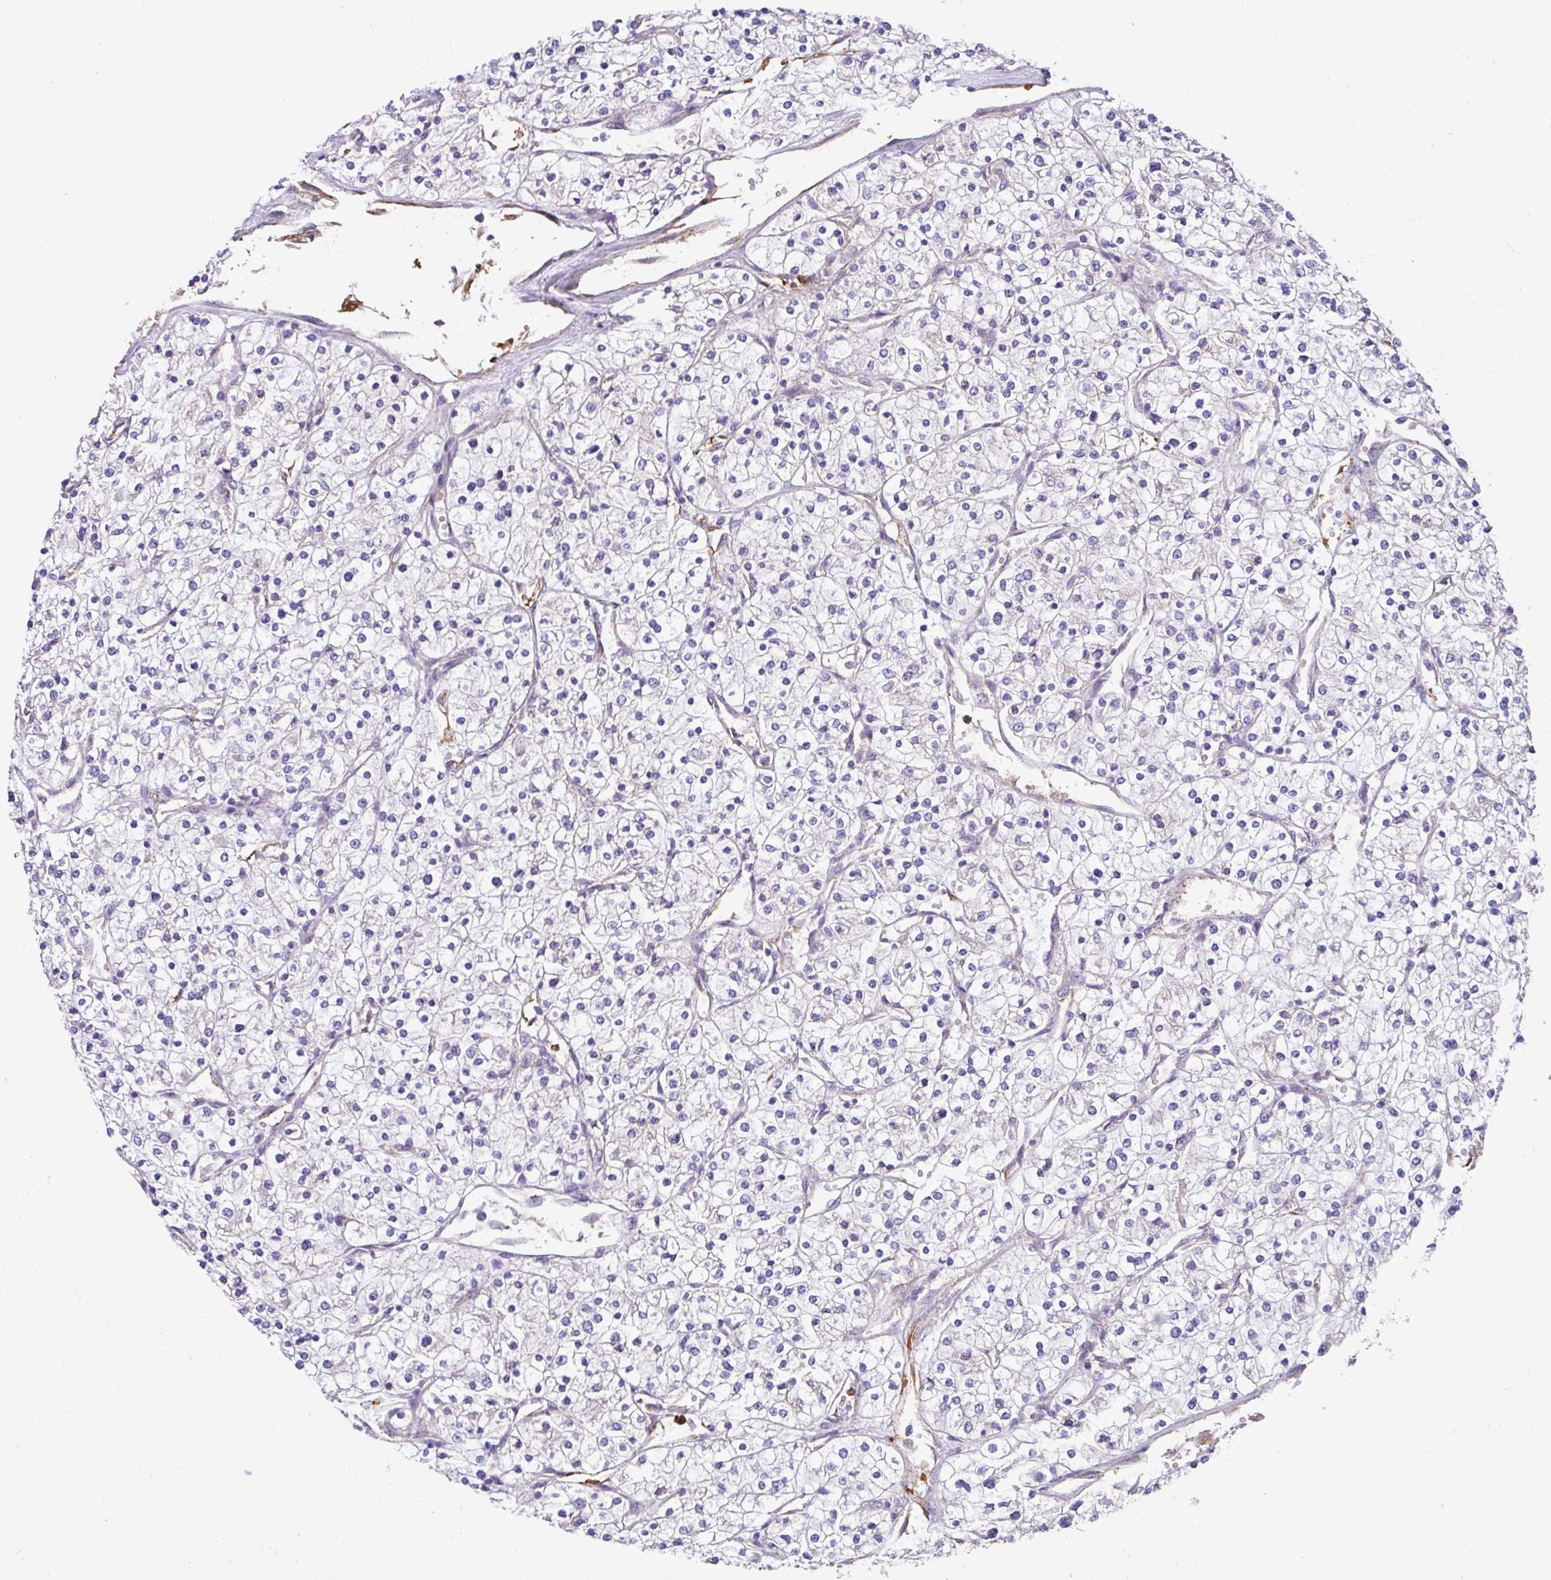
{"staining": {"intensity": "negative", "quantity": "none", "location": "none"}, "tissue": "renal cancer", "cell_type": "Tumor cells", "image_type": "cancer", "snomed": [{"axis": "morphology", "description": "Adenocarcinoma, NOS"}, {"axis": "topography", "description": "Kidney"}], "caption": "Adenocarcinoma (renal) stained for a protein using immunohistochemistry demonstrates no expression tumor cells.", "gene": "CRISP3", "patient": {"sex": "male", "age": 80}}